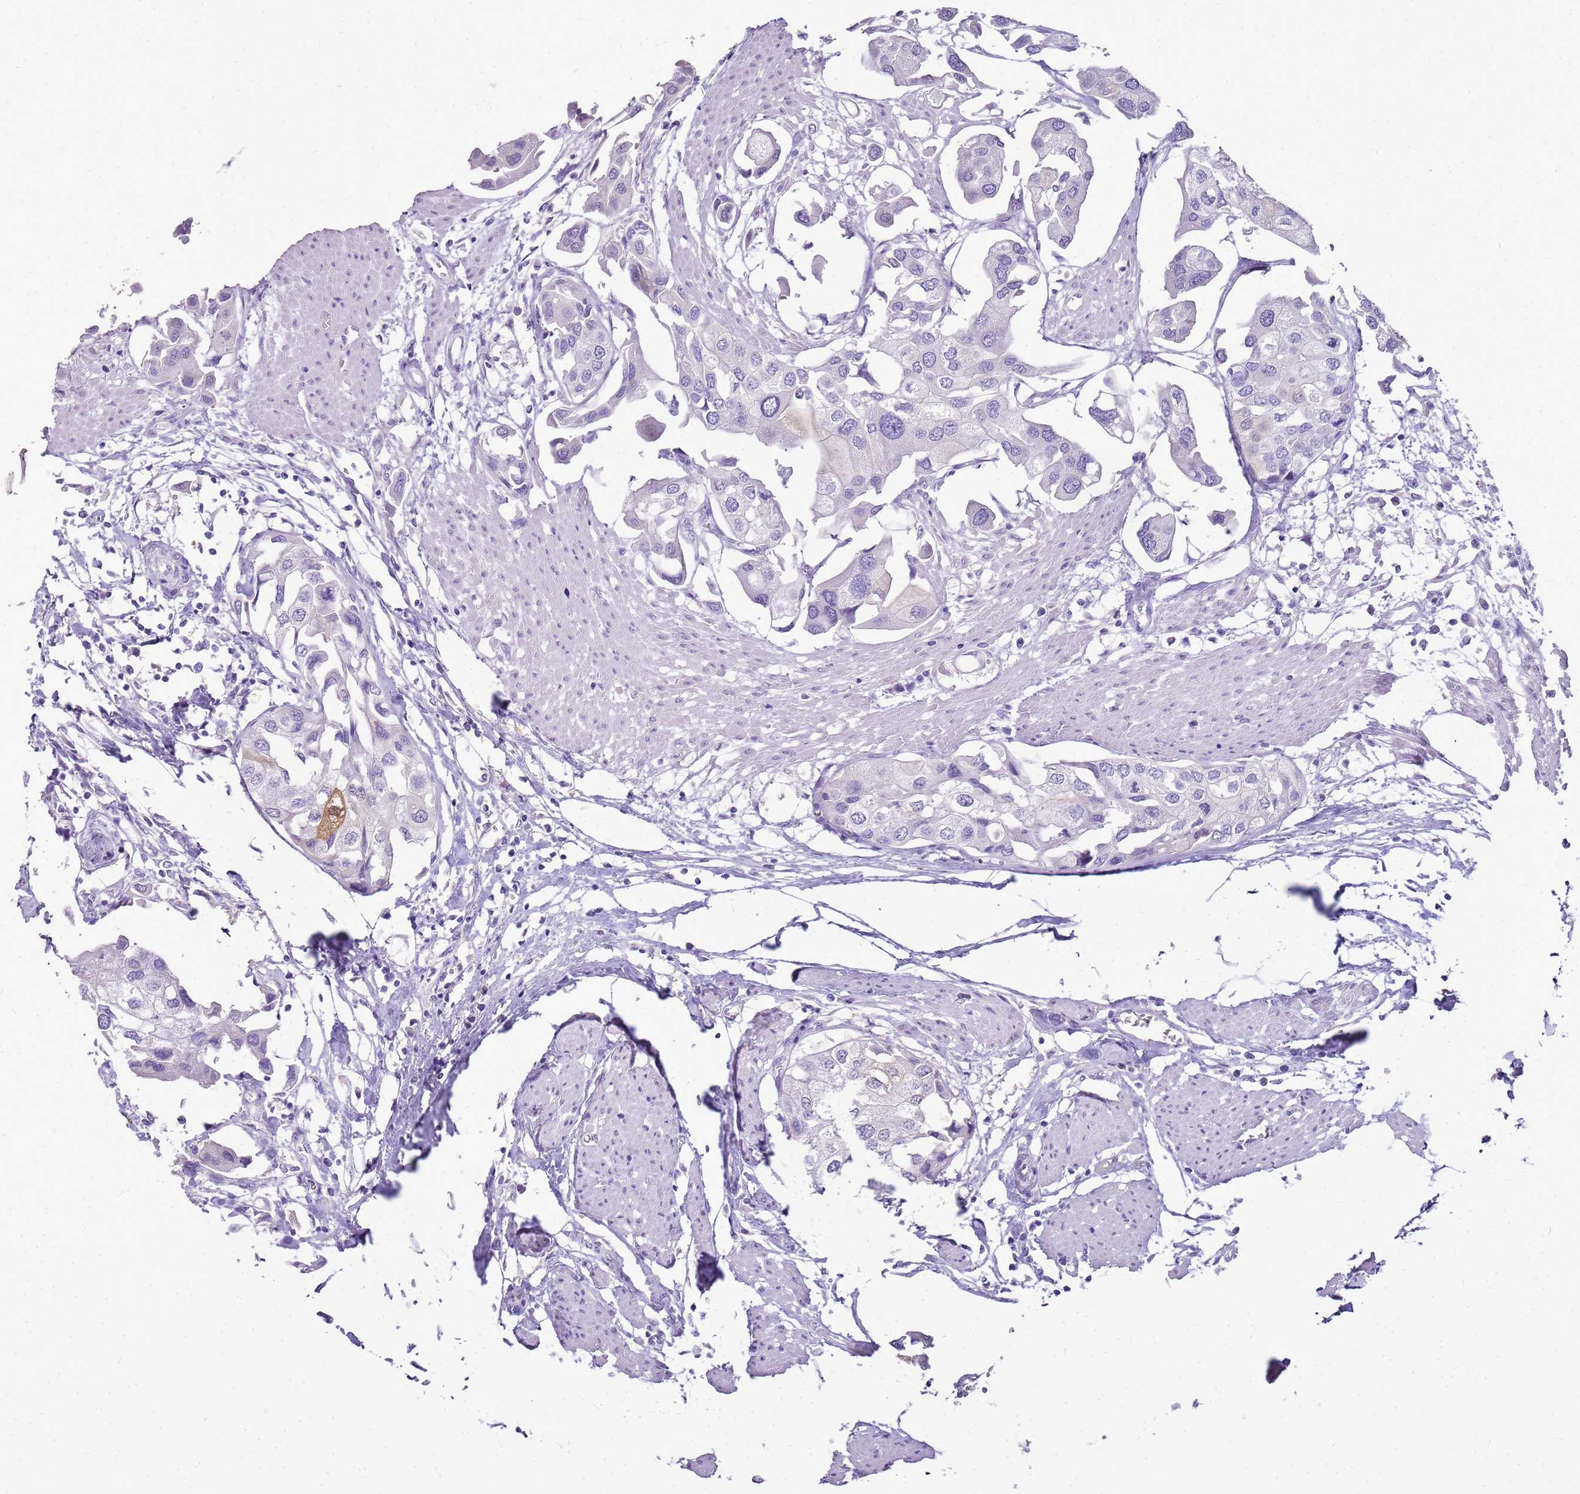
{"staining": {"intensity": "negative", "quantity": "none", "location": "none"}, "tissue": "urothelial cancer", "cell_type": "Tumor cells", "image_type": "cancer", "snomed": [{"axis": "morphology", "description": "Urothelial carcinoma, High grade"}, {"axis": "topography", "description": "Urinary bladder"}], "caption": "This is an immunohistochemistry (IHC) micrograph of urothelial carcinoma (high-grade). There is no positivity in tumor cells.", "gene": "SULT1E1", "patient": {"sex": "male", "age": 64}}